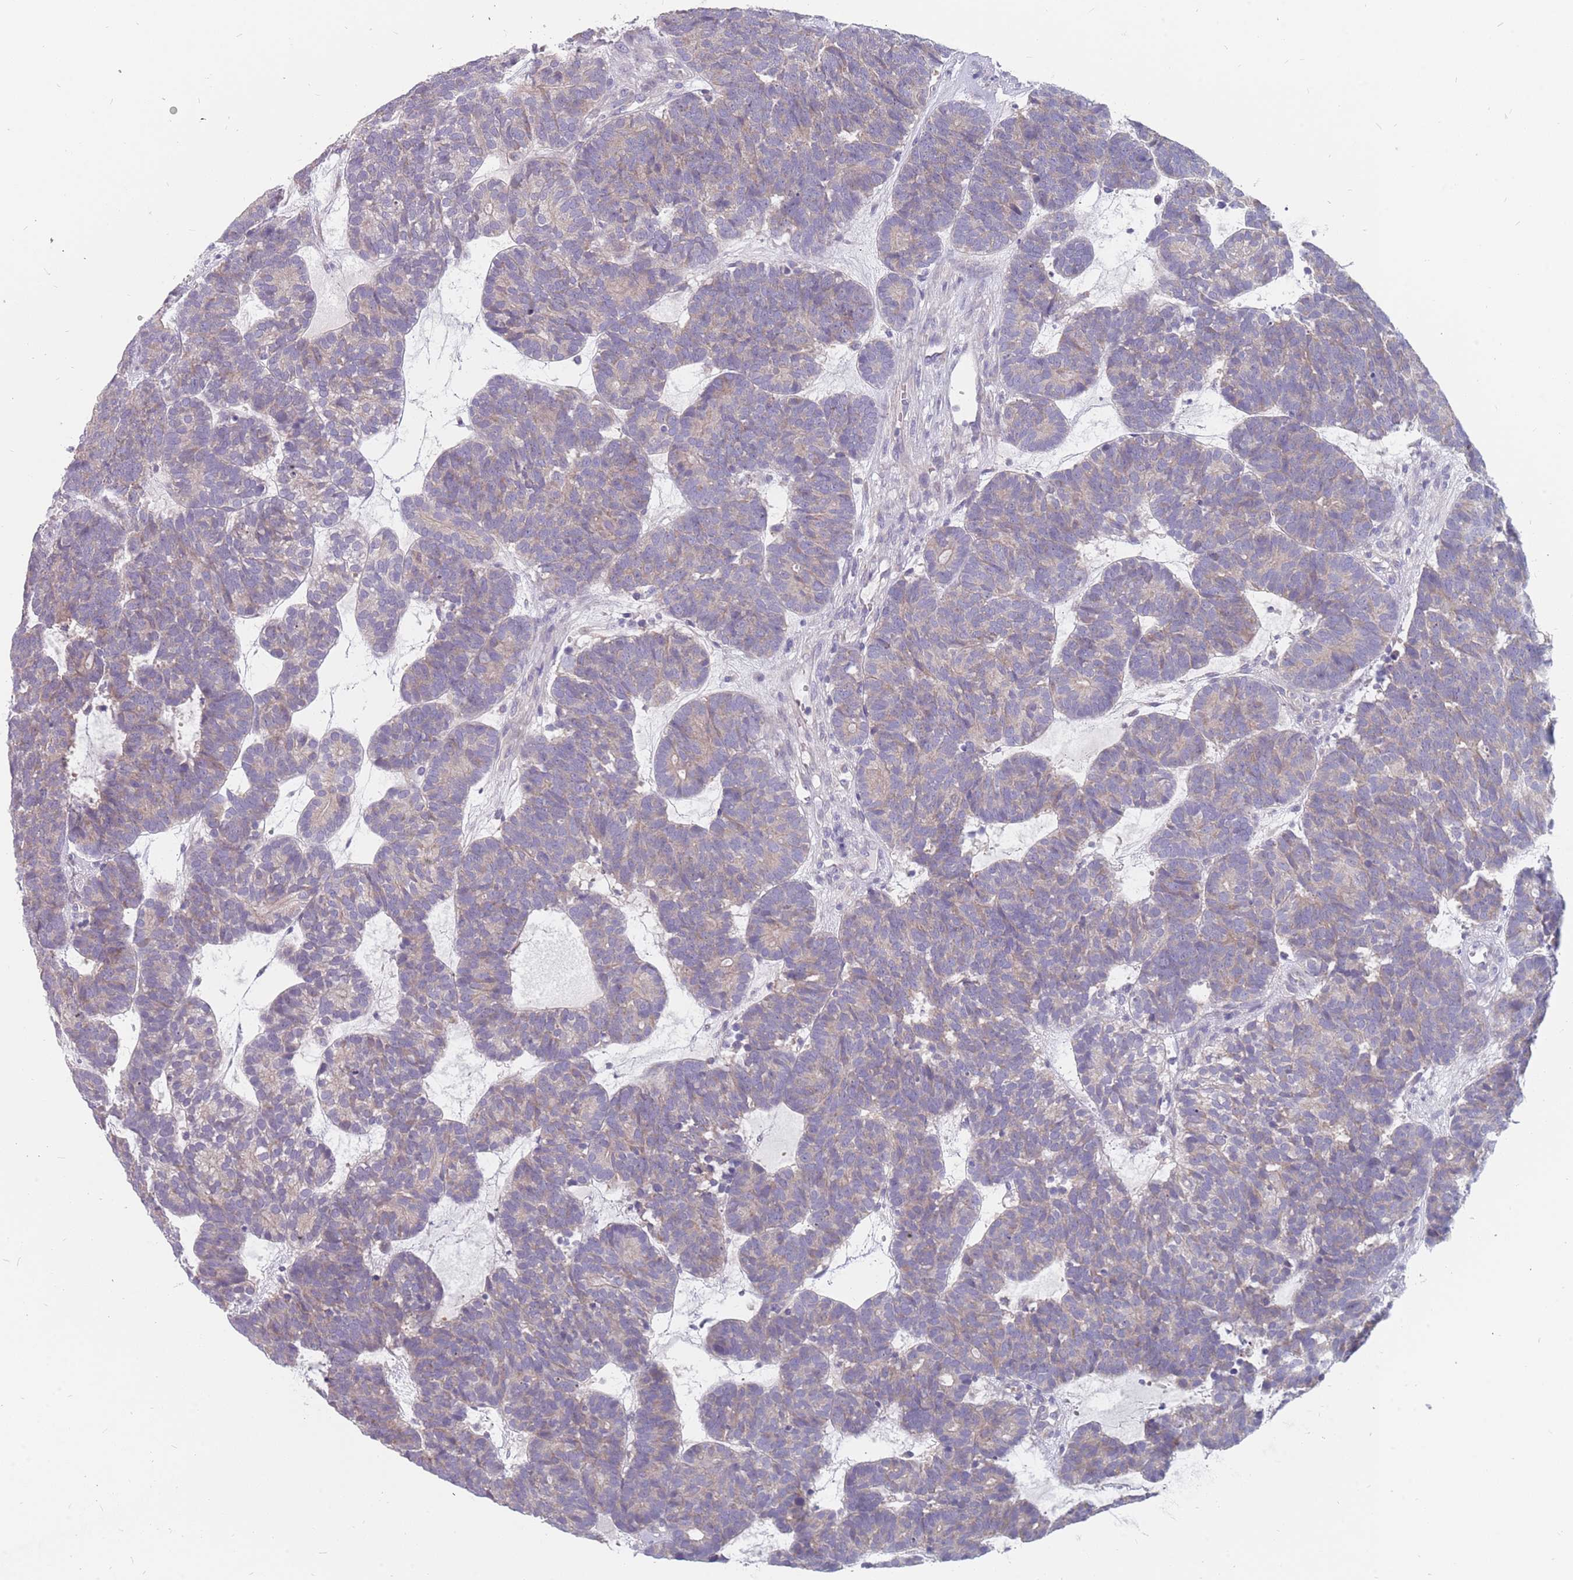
{"staining": {"intensity": "negative", "quantity": "none", "location": "none"}, "tissue": "head and neck cancer", "cell_type": "Tumor cells", "image_type": "cancer", "snomed": [{"axis": "morphology", "description": "Adenocarcinoma, NOS"}, {"axis": "topography", "description": "Head-Neck"}], "caption": "Micrograph shows no protein expression in tumor cells of head and neck cancer (adenocarcinoma) tissue.", "gene": "CMTR2", "patient": {"sex": "female", "age": 81}}